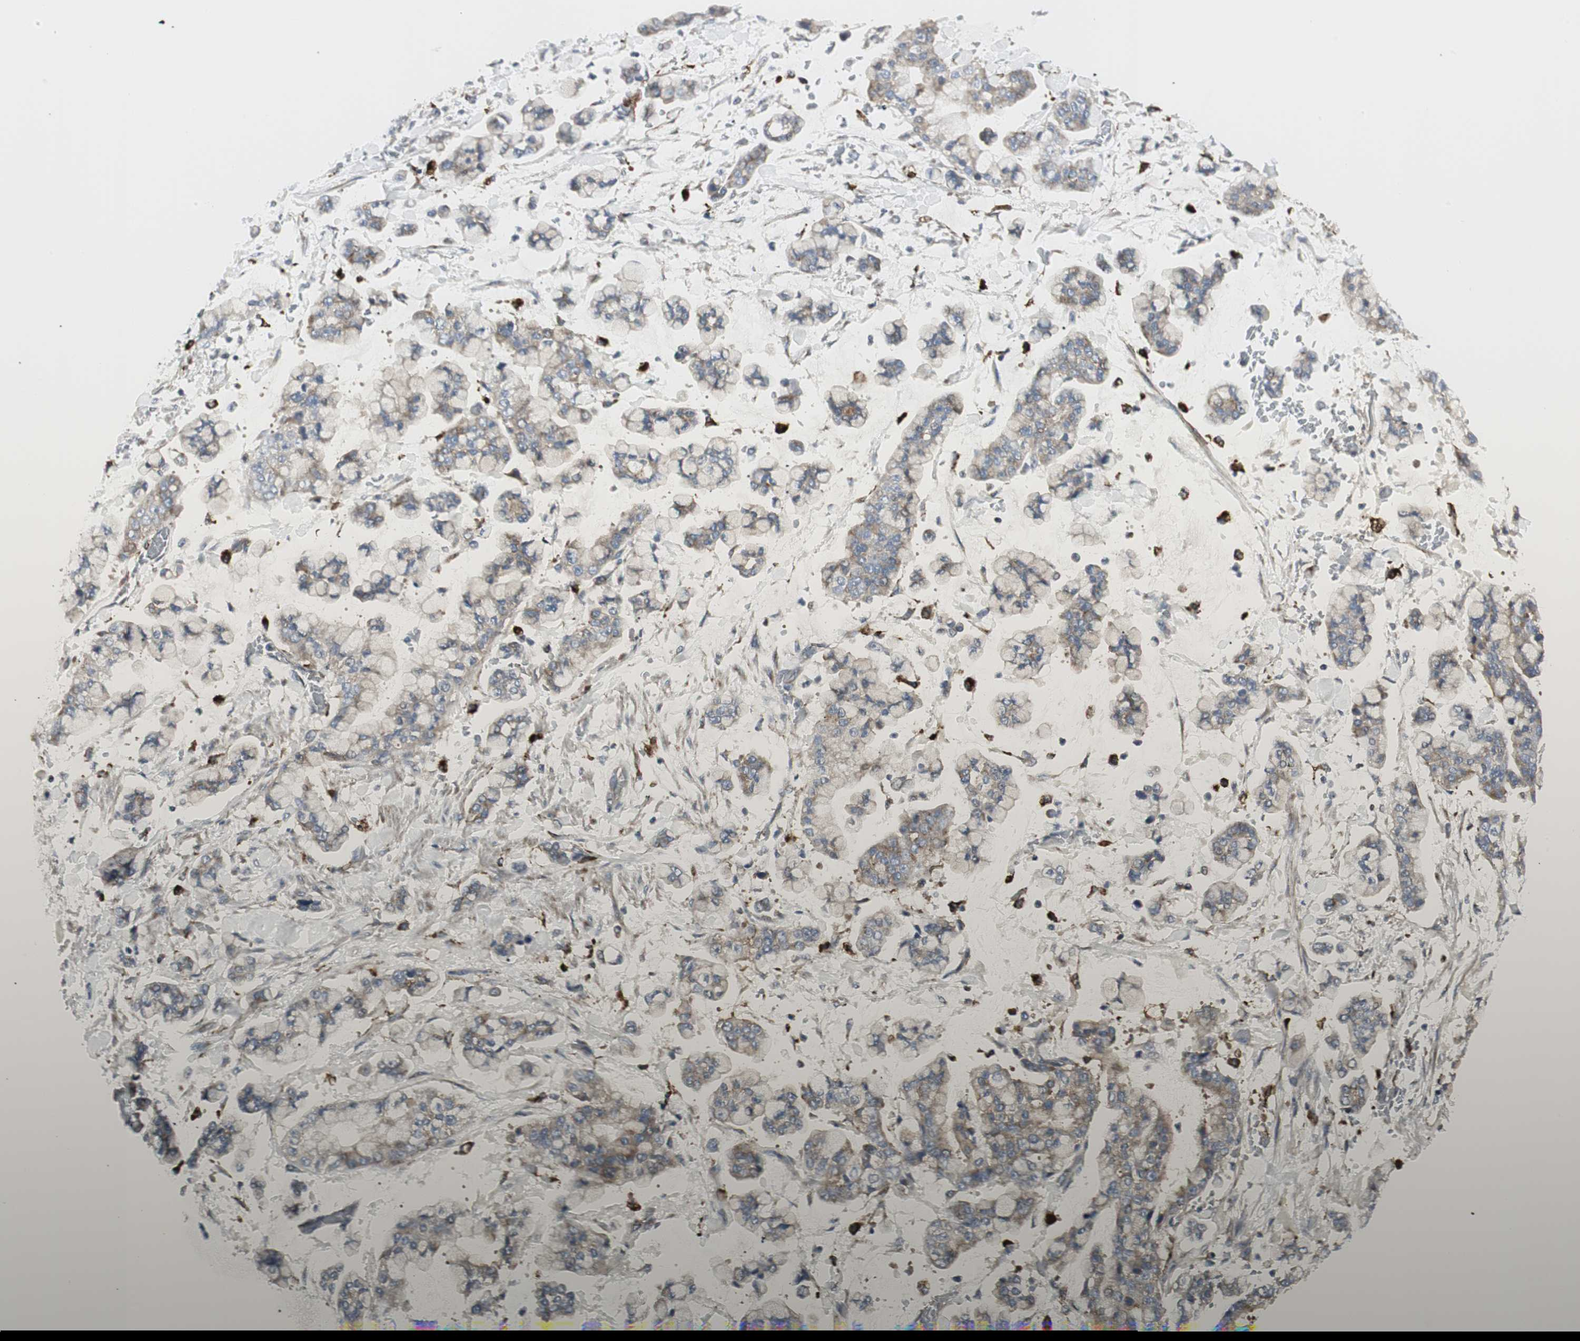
{"staining": {"intensity": "weak", "quantity": "<25%", "location": "cytoplasmic/membranous"}, "tissue": "stomach cancer", "cell_type": "Tumor cells", "image_type": "cancer", "snomed": [{"axis": "morphology", "description": "Normal tissue, NOS"}, {"axis": "morphology", "description": "Adenocarcinoma, NOS"}, {"axis": "topography", "description": "Stomach, upper"}, {"axis": "topography", "description": "Stomach"}], "caption": "The histopathology image exhibits no staining of tumor cells in adenocarcinoma (stomach).", "gene": "ATP6V1B2", "patient": {"sex": "male", "age": 76}}